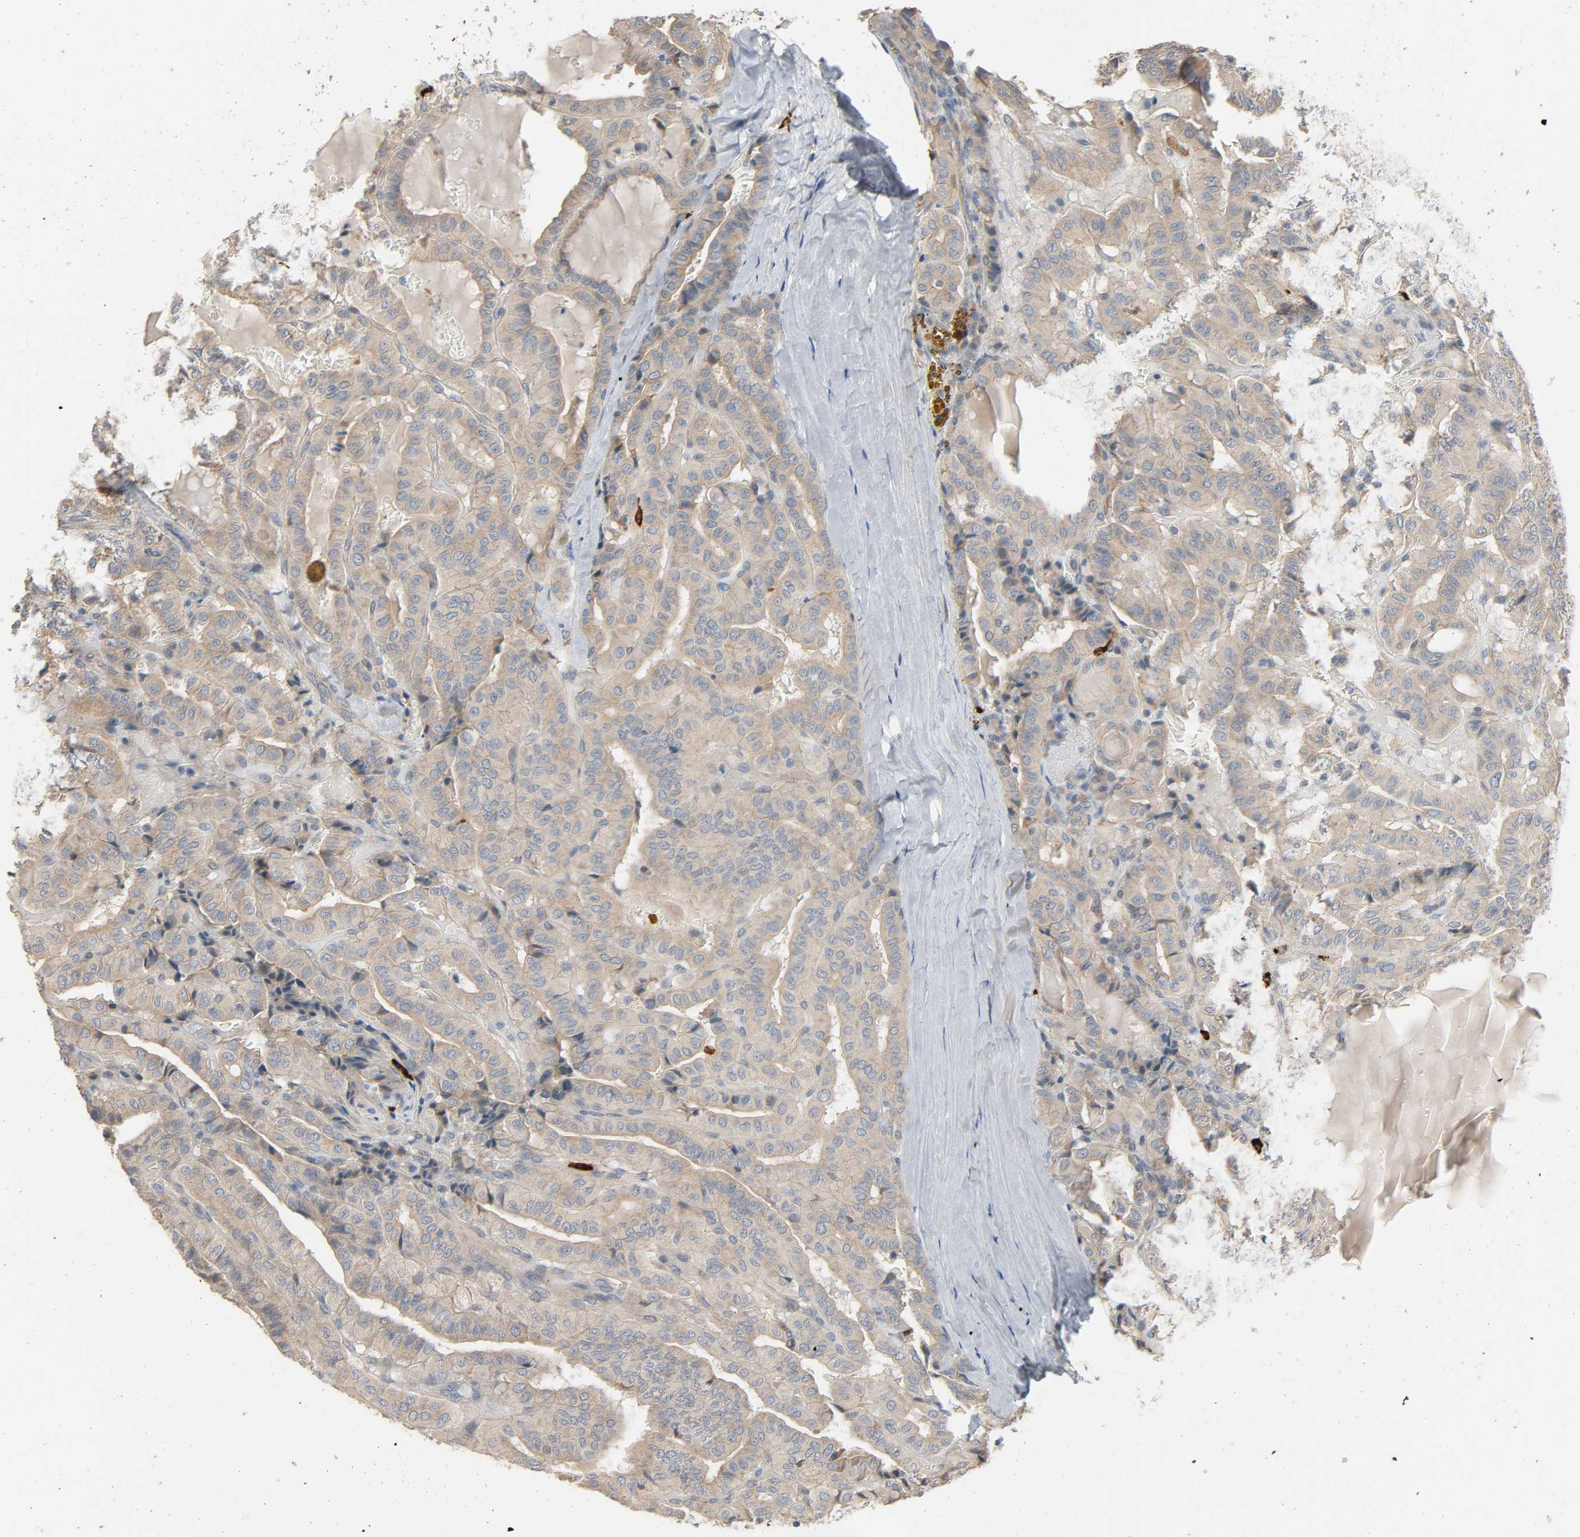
{"staining": {"intensity": "weak", "quantity": ">75%", "location": "cytoplasmic/membranous"}, "tissue": "thyroid cancer", "cell_type": "Tumor cells", "image_type": "cancer", "snomed": [{"axis": "morphology", "description": "Papillary adenocarcinoma, NOS"}, {"axis": "topography", "description": "Thyroid gland"}], "caption": "A micrograph showing weak cytoplasmic/membranous expression in about >75% of tumor cells in thyroid papillary adenocarcinoma, as visualized by brown immunohistochemical staining.", "gene": "LIMCH1", "patient": {"sex": "male", "age": 77}}